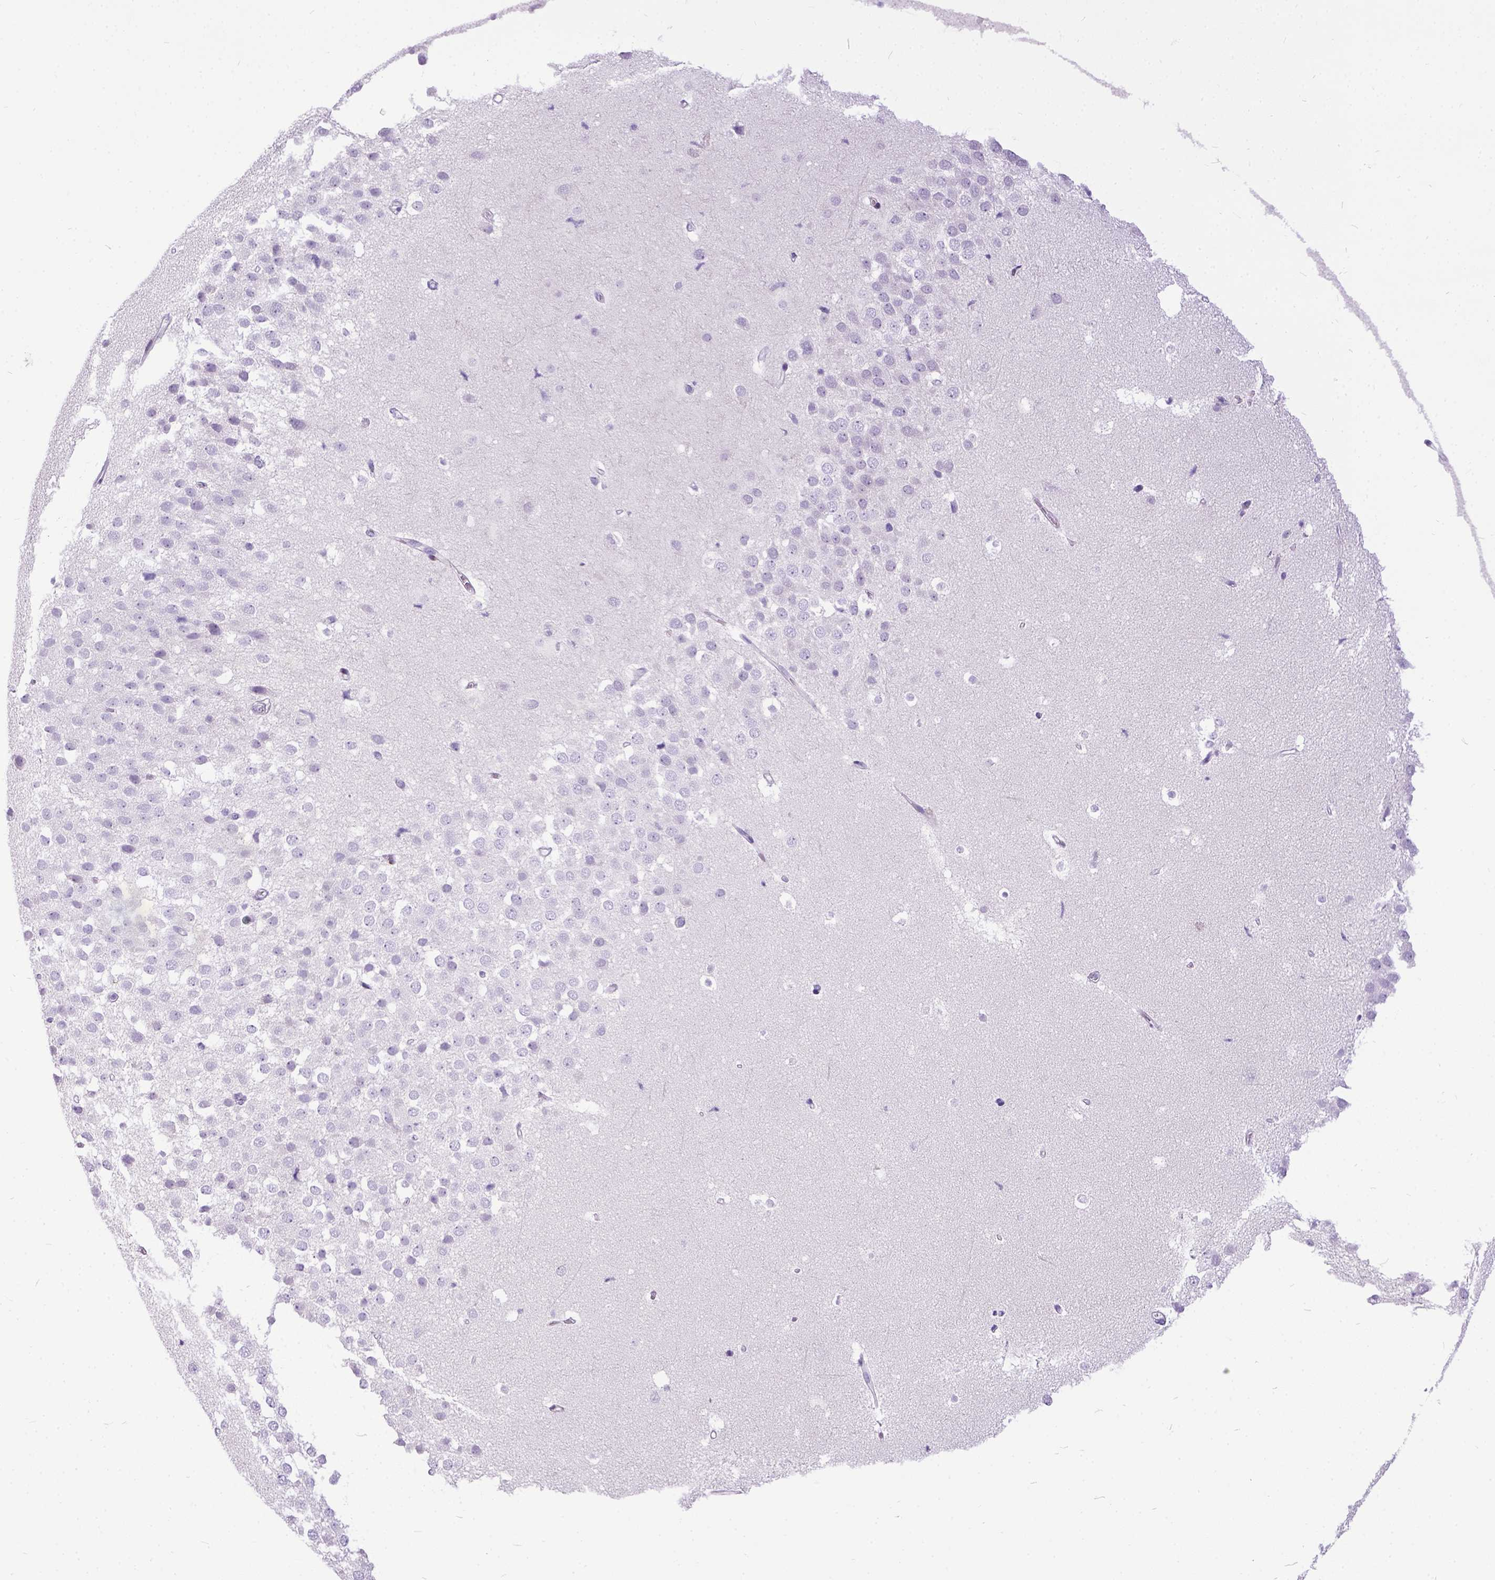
{"staining": {"intensity": "negative", "quantity": "none", "location": "none"}, "tissue": "hippocampus", "cell_type": "Glial cells", "image_type": "normal", "snomed": [{"axis": "morphology", "description": "Normal tissue, NOS"}, {"axis": "topography", "description": "Hippocampus"}], "caption": "IHC of unremarkable human hippocampus shows no staining in glial cells.", "gene": "IGF2", "patient": {"sex": "male", "age": 26}}